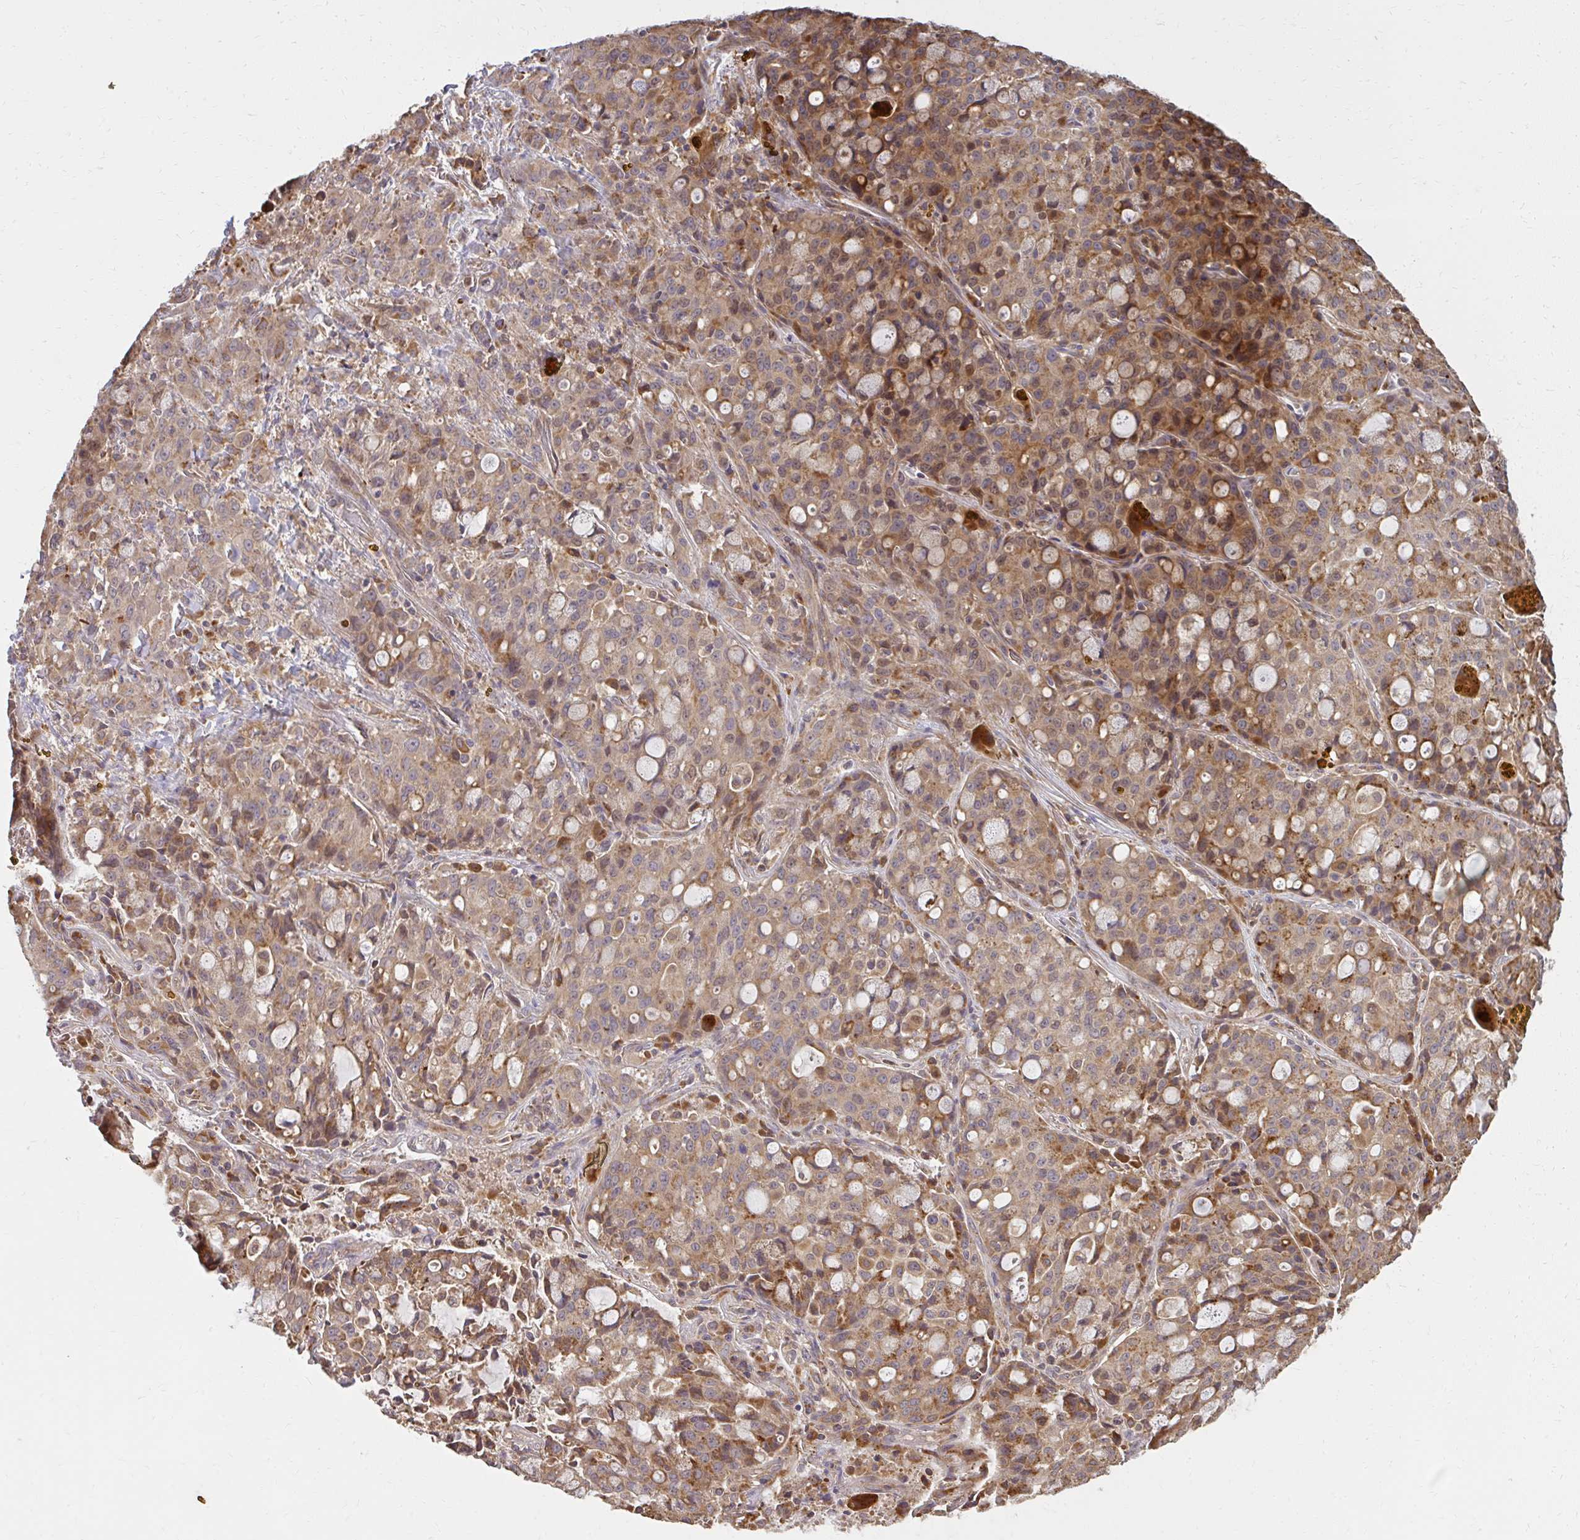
{"staining": {"intensity": "moderate", "quantity": ">75%", "location": "cytoplasmic/membranous"}, "tissue": "lung cancer", "cell_type": "Tumor cells", "image_type": "cancer", "snomed": [{"axis": "morphology", "description": "Adenocarcinoma, NOS"}, {"axis": "topography", "description": "Lung"}], "caption": "Immunohistochemistry (IHC) histopathology image of neoplastic tissue: human lung adenocarcinoma stained using immunohistochemistry (IHC) displays medium levels of moderate protein expression localized specifically in the cytoplasmic/membranous of tumor cells, appearing as a cytoplasmic/membranous brown color.", "gene": "GNS", "patient": {"sex": "female", "age": 44}}